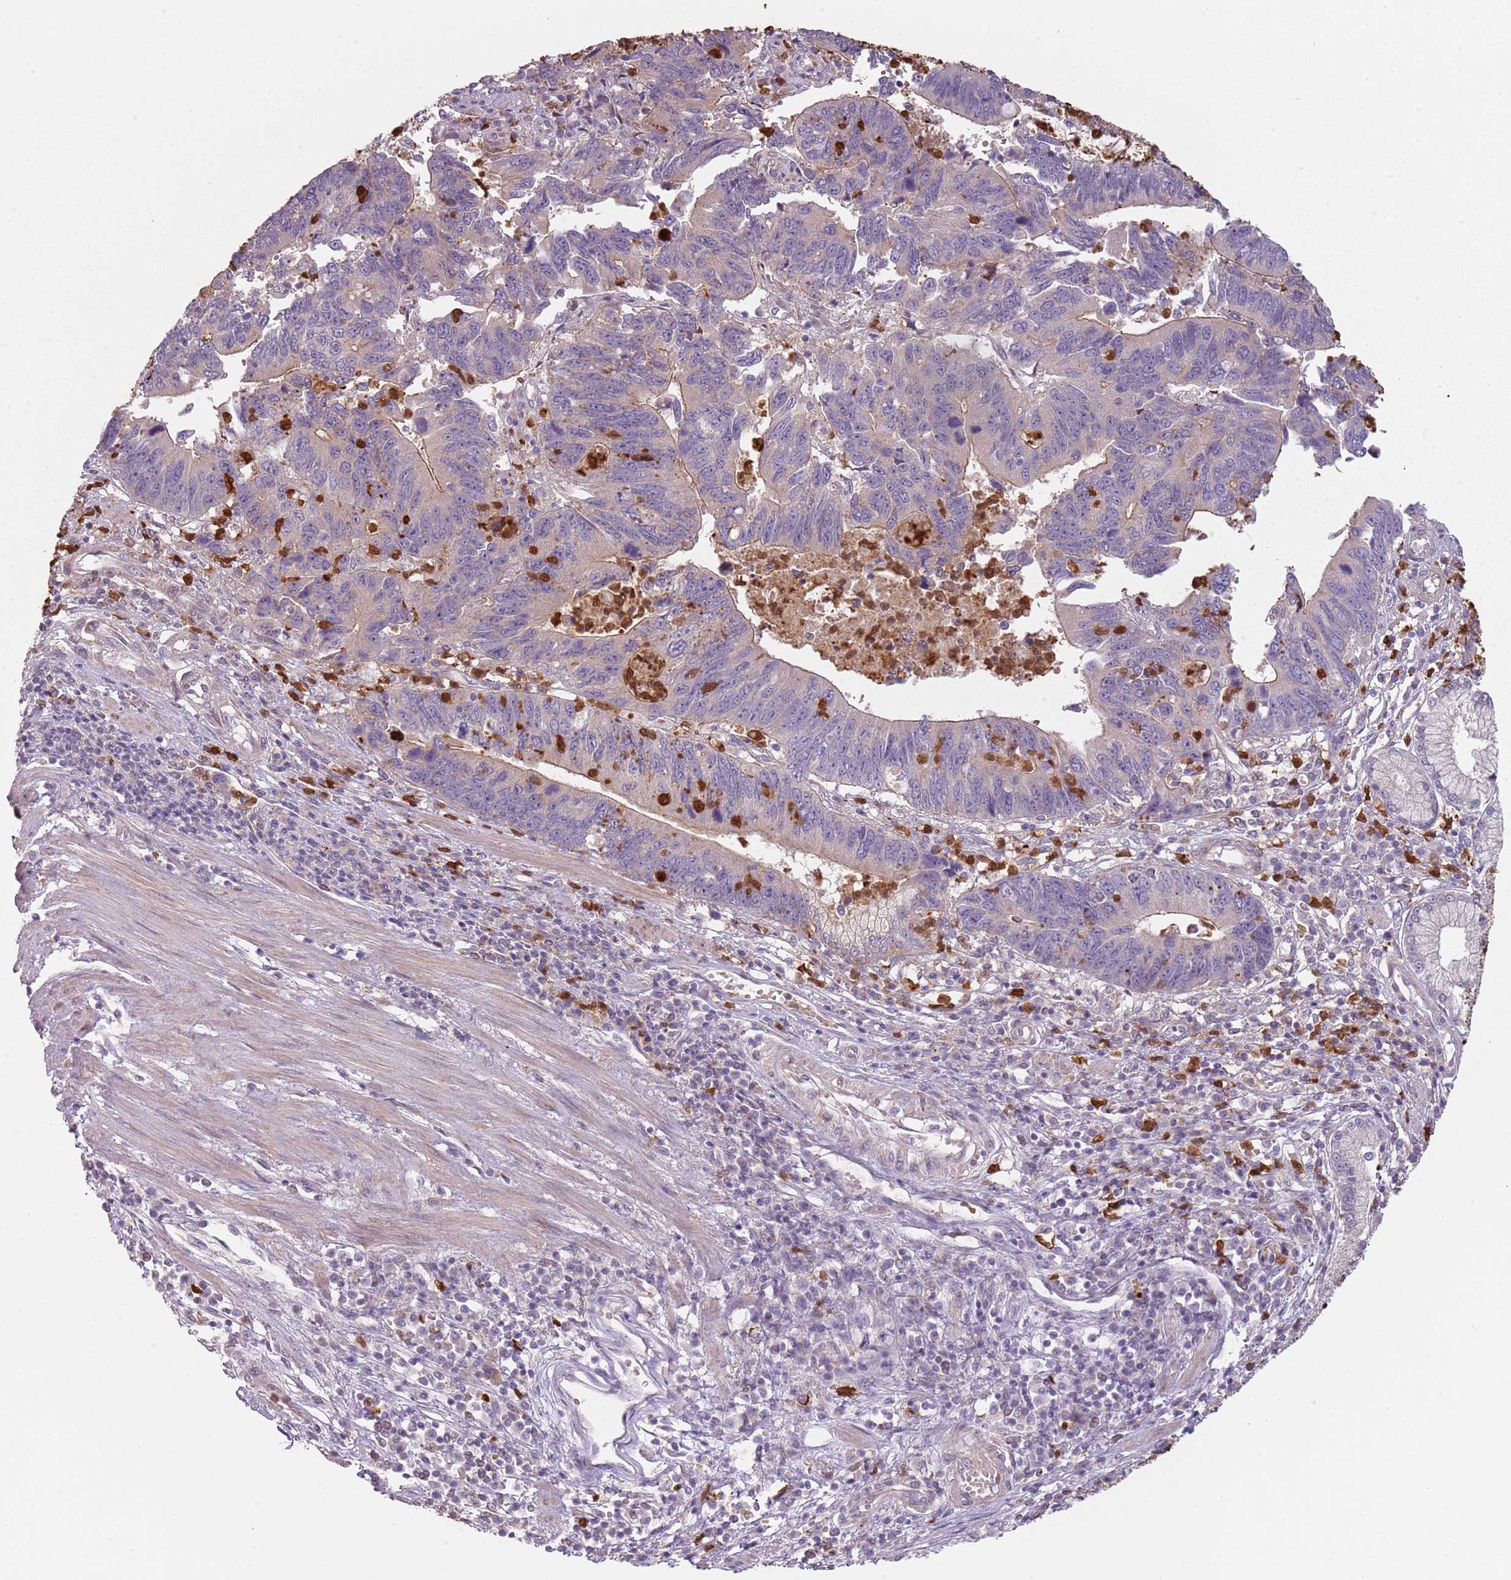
{"staining": {"intensity": "negative", "quantity": "none", "location": "none"}, "tissue": "stomach cancer", "cell_type": "Tumor cells", "image_type": "cancer", "snomed": [{"axis": "morphology", "description": "Adenocarcinoma, NOS"}, {"axis": "topography", "description": "Stomach"}], "caption": "Image shows no protein positivity in tumor cells of adenocarcinoma (stomach) tissue.", "gene": "SPAG4", "patient": {"sex": "male", "age": 59}}